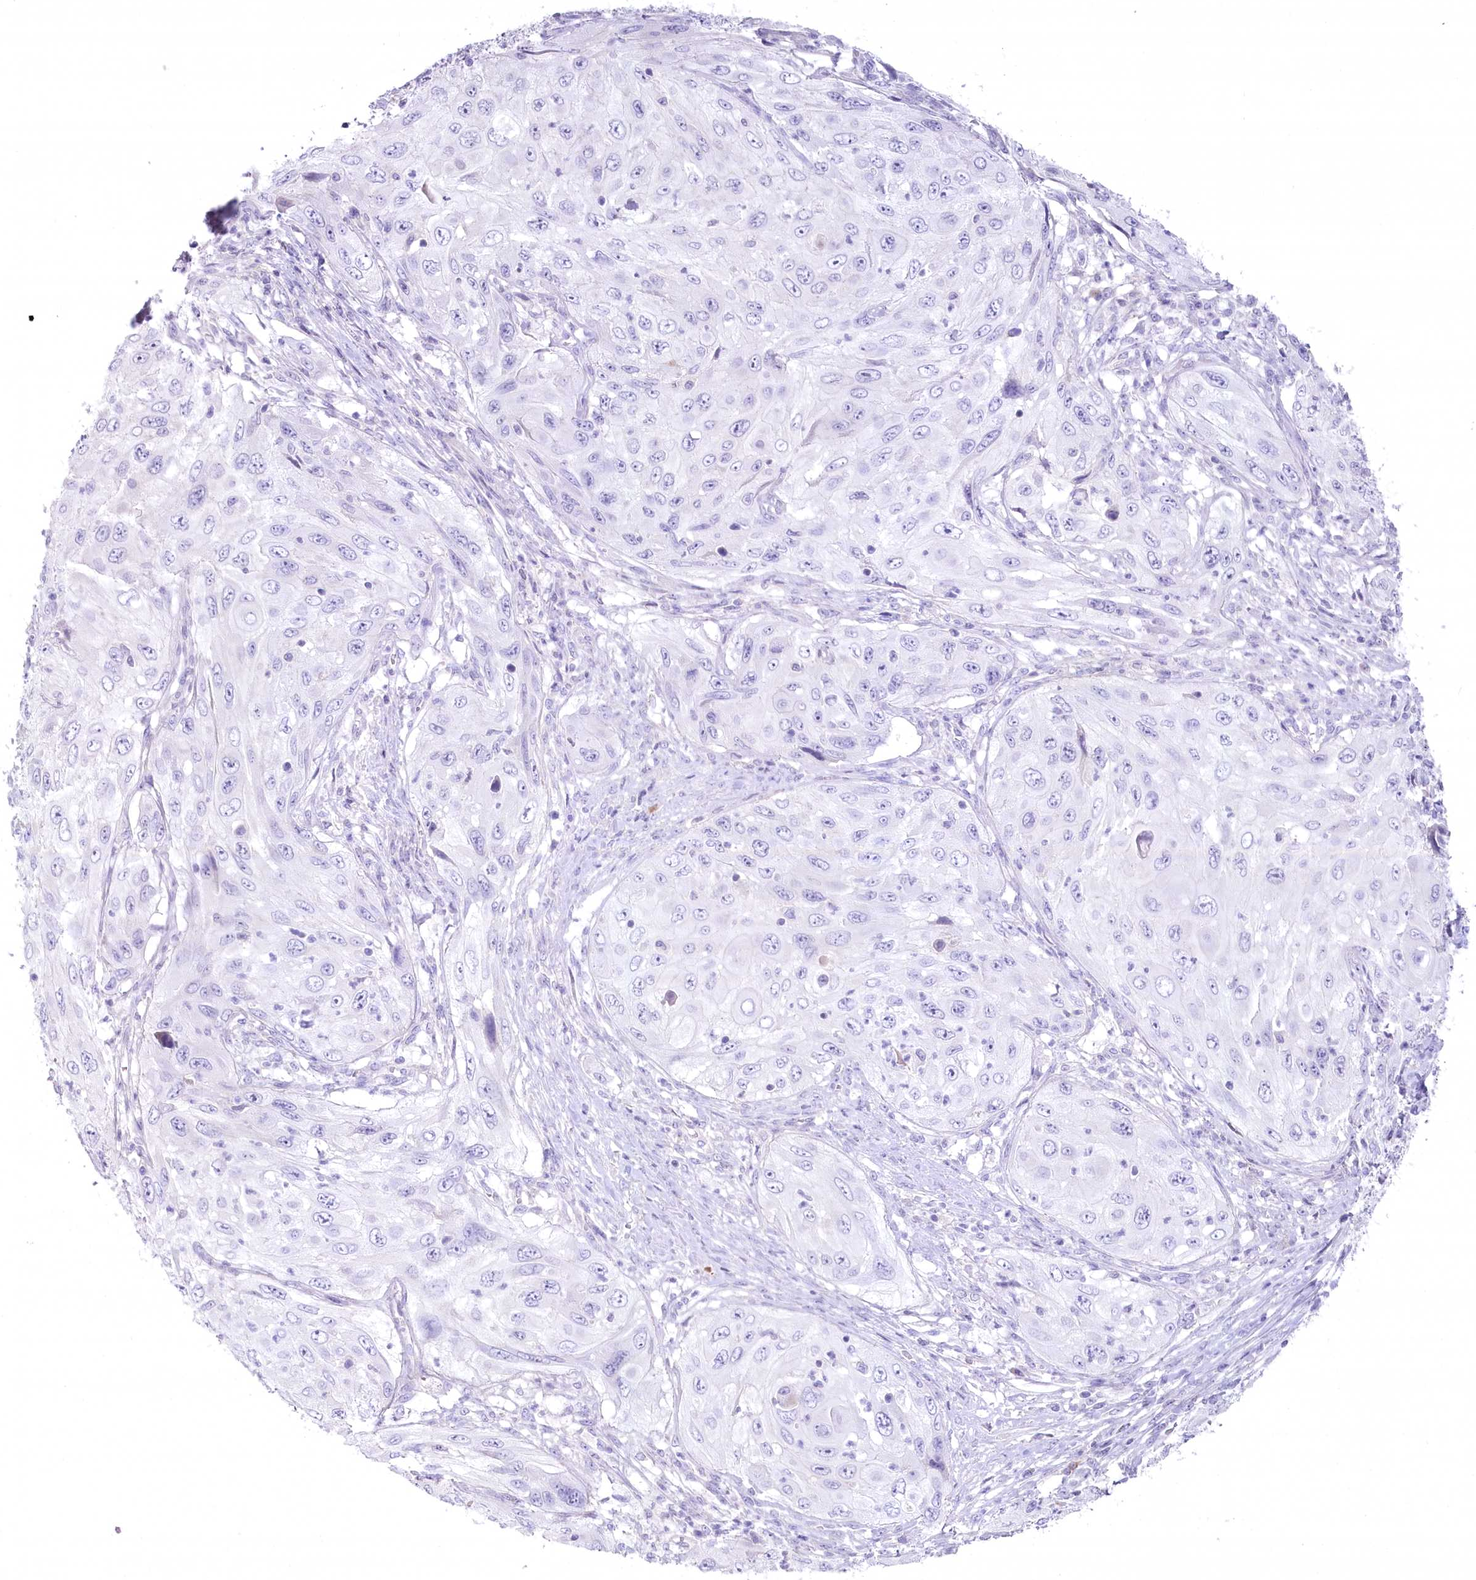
{"staining": {"intensity": "negative", "quantity": "none", "location": "none"}, "tissue": "cervical cancer", "cell_type": "Tumor cells", "image_type": "cancer", "snomed": [{"axis": "morphology", "description": "Squamous cell carcinoma, NOS"}, {"axis": "topography", "description": "Cervix"}], "caption": "Tumor cells show no significant protein expression in cervical squamous cell carcinoma.", "gene": "MYOZ1", "patient": {"sex": "female", "age": 42}}